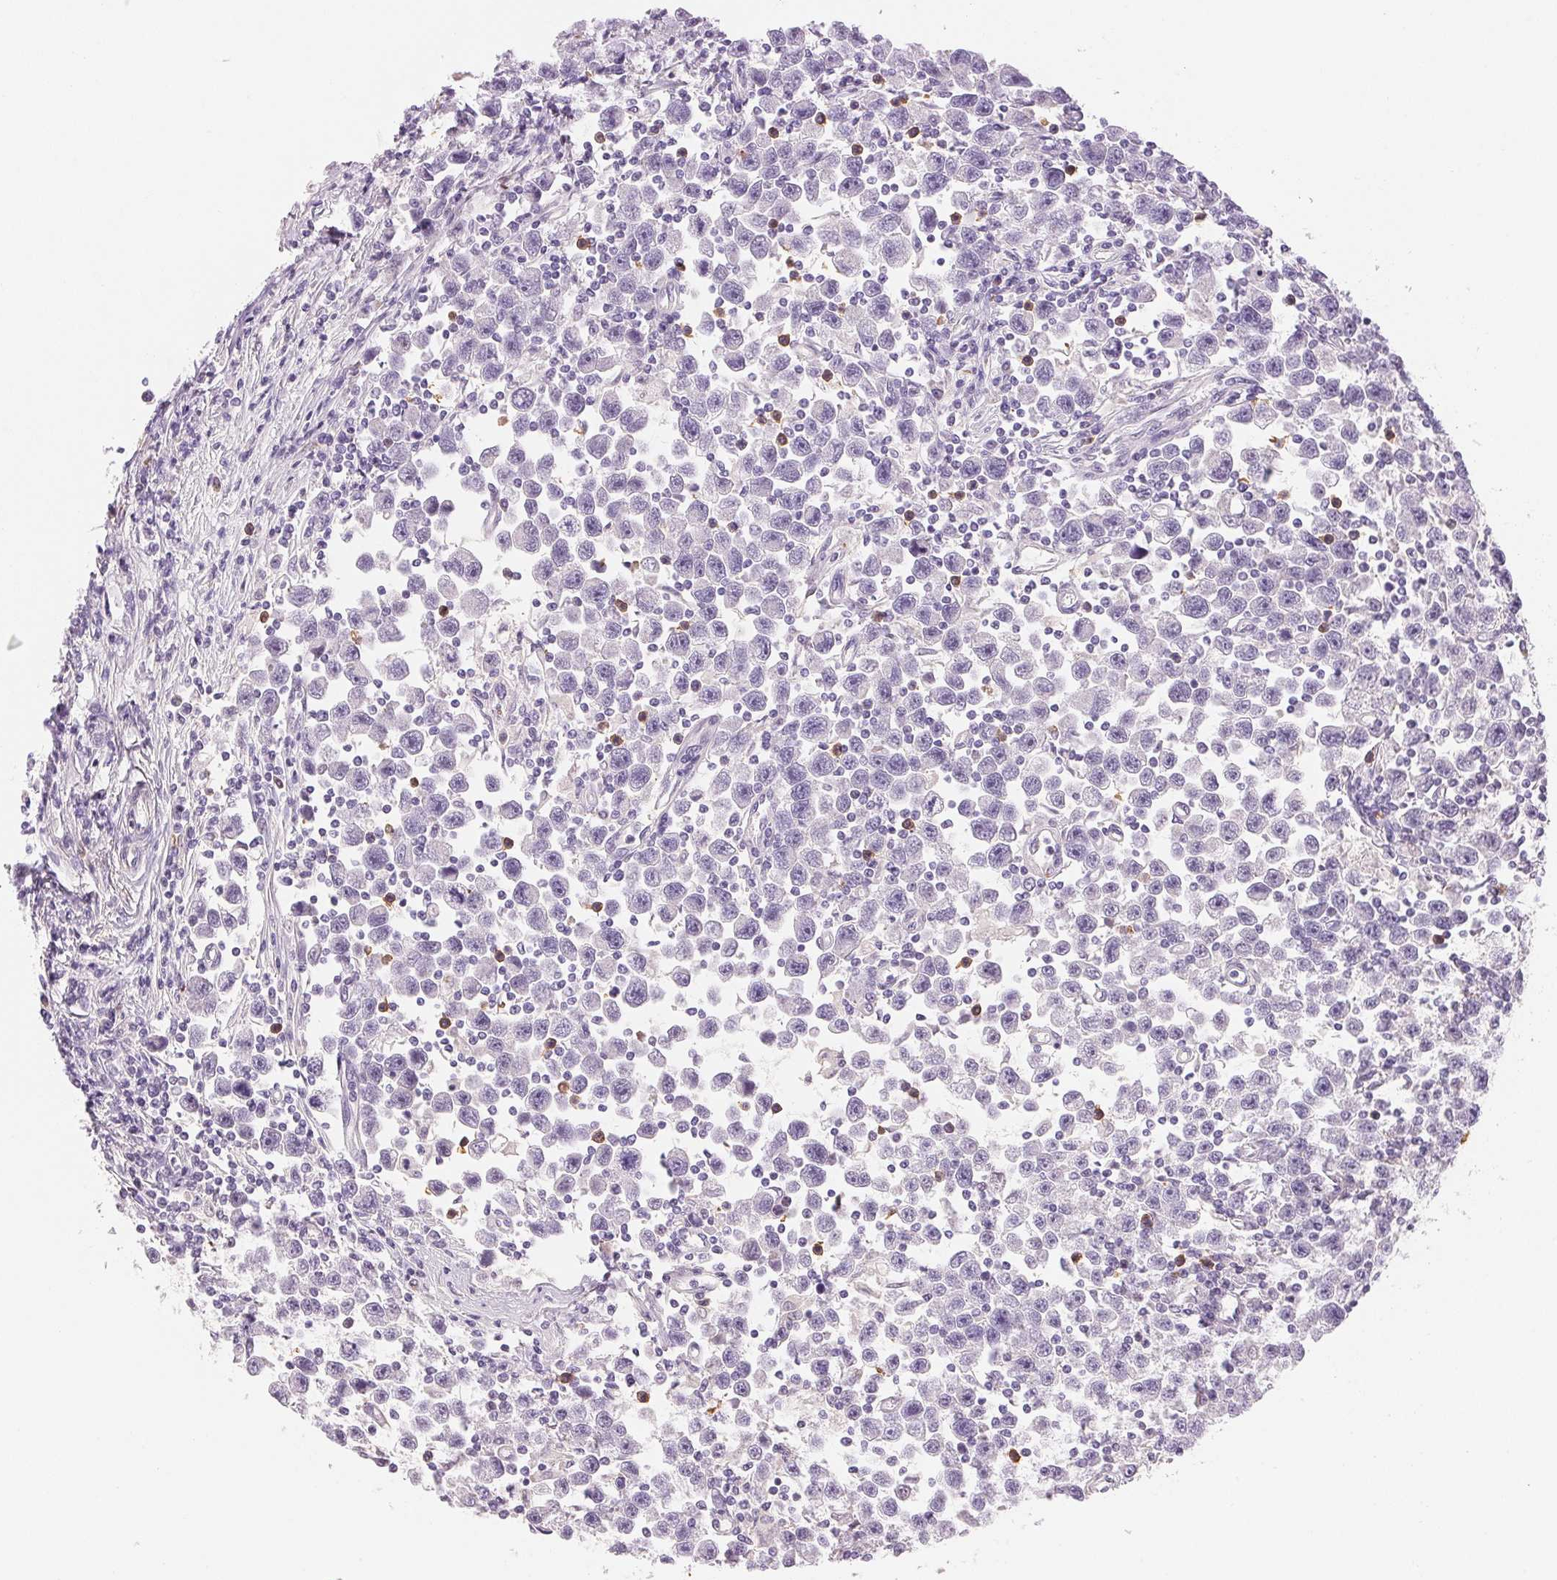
{"staining": {"intensity": "negative", "quantity": "none", "location": "none"}, "tissue": "testis cancer", "cell_type": "Tumor cells", "image_type": "cancer", "snomed": [{"axis": "morphology", "description": "Seminoma, NOS"}, {"axis": "topography", "description": "Testis"}], "caption": "The micrograph demonstrates no significant positivity in tumor cells of testis cancer (seminoma).", "gene": "FNDC4", "patient": {"sex": "male", "age": 31}}